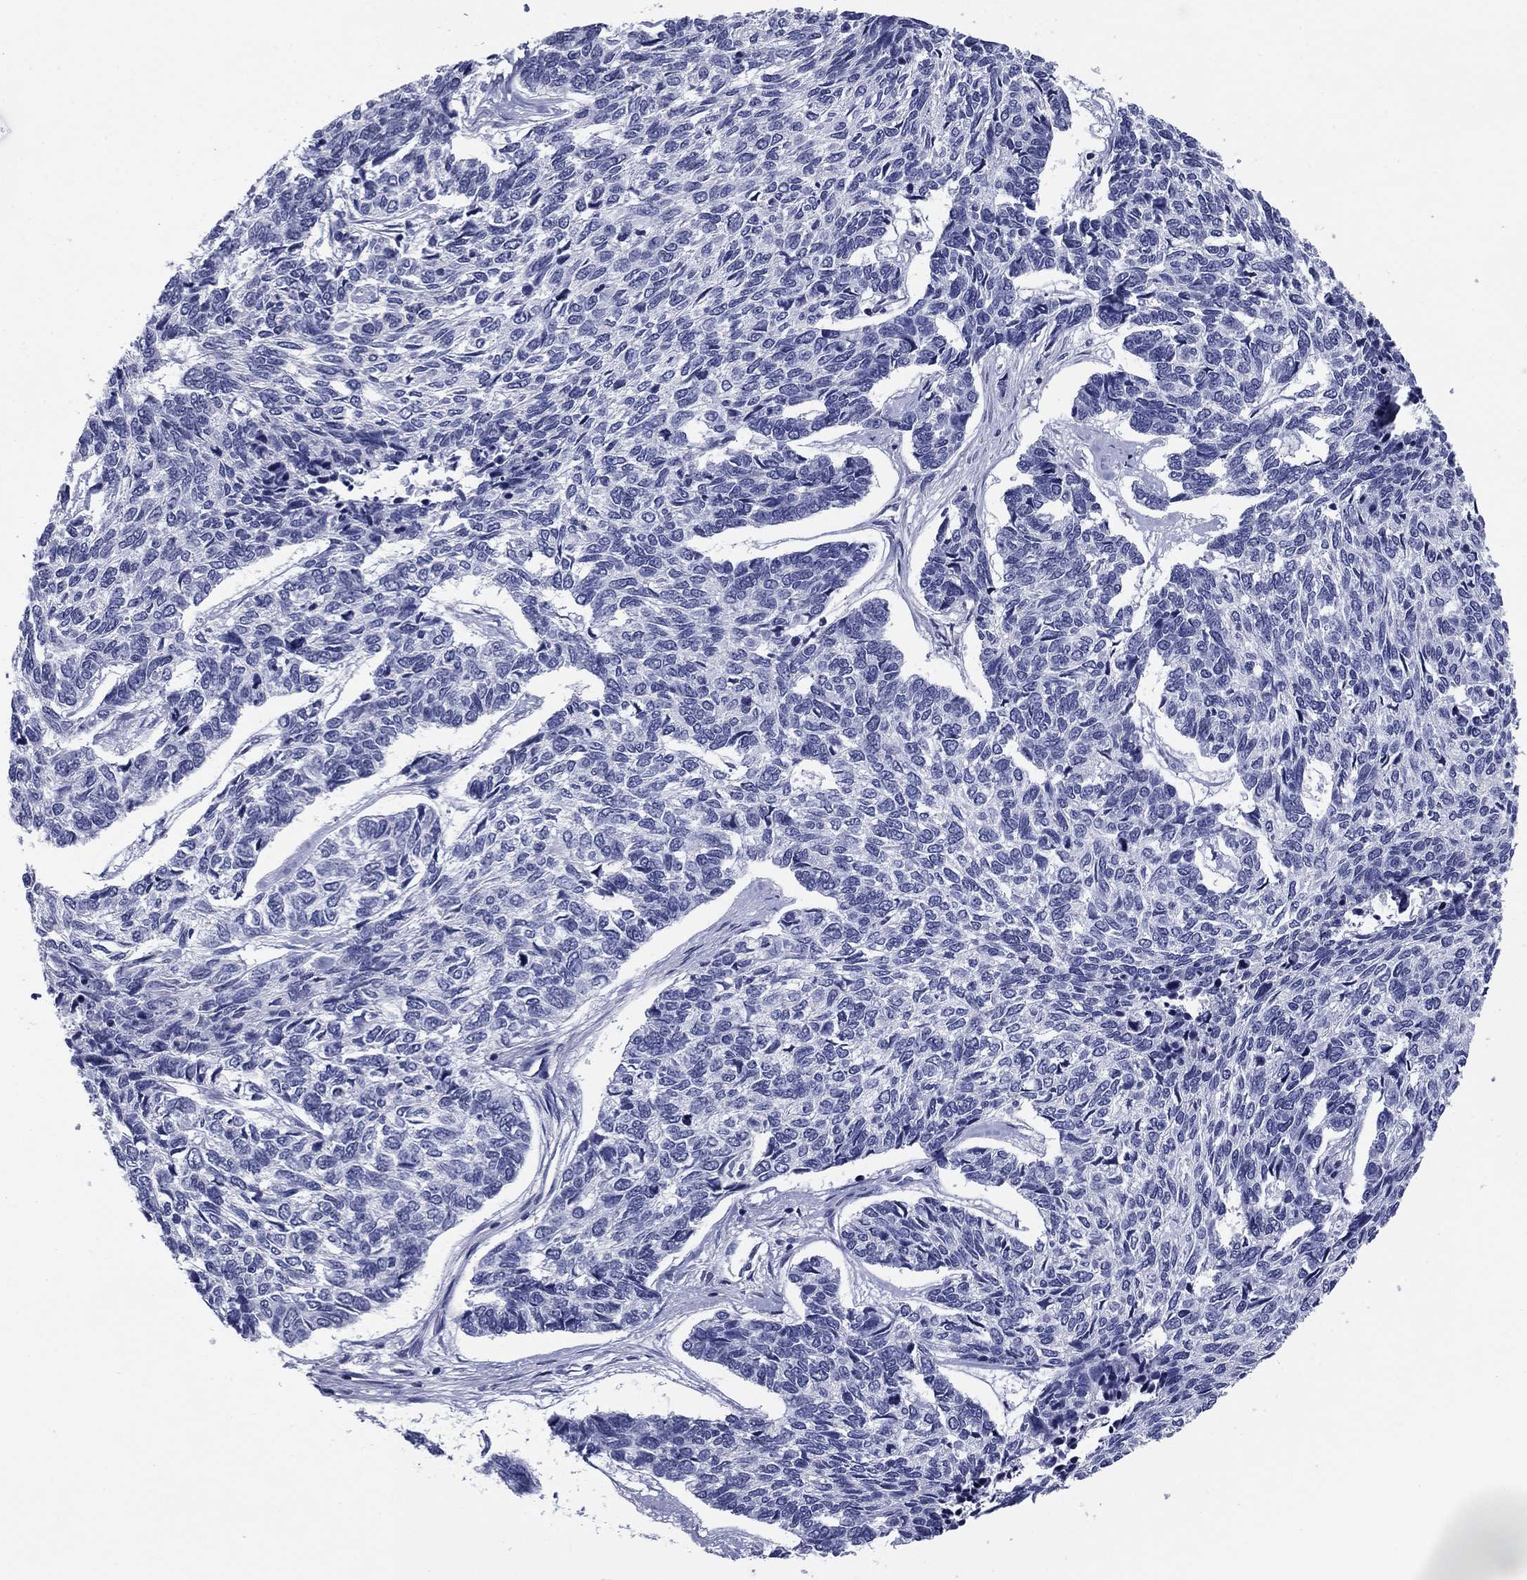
{"staining": {"intensity": "negative", "quantity": "none", "location": "none"}, "tissue": "skin cancer", "cell_type": "Tumor cells", "image_type": "cancer", "snomed": [{"axis": "morphology", "description": "Basal cell carcinoma"}, {"axis": "topography", "description": "Skin"}], "caption": "High magnification brightfield microscopy of skin cancer (basal cell carcinoma) stained with DAB (brown) and counterstained with hematoxylin (blue): tumor cells show no significant staining.", "gene": "ABCC2", "patient": {"sex": "female", "age": 65}}